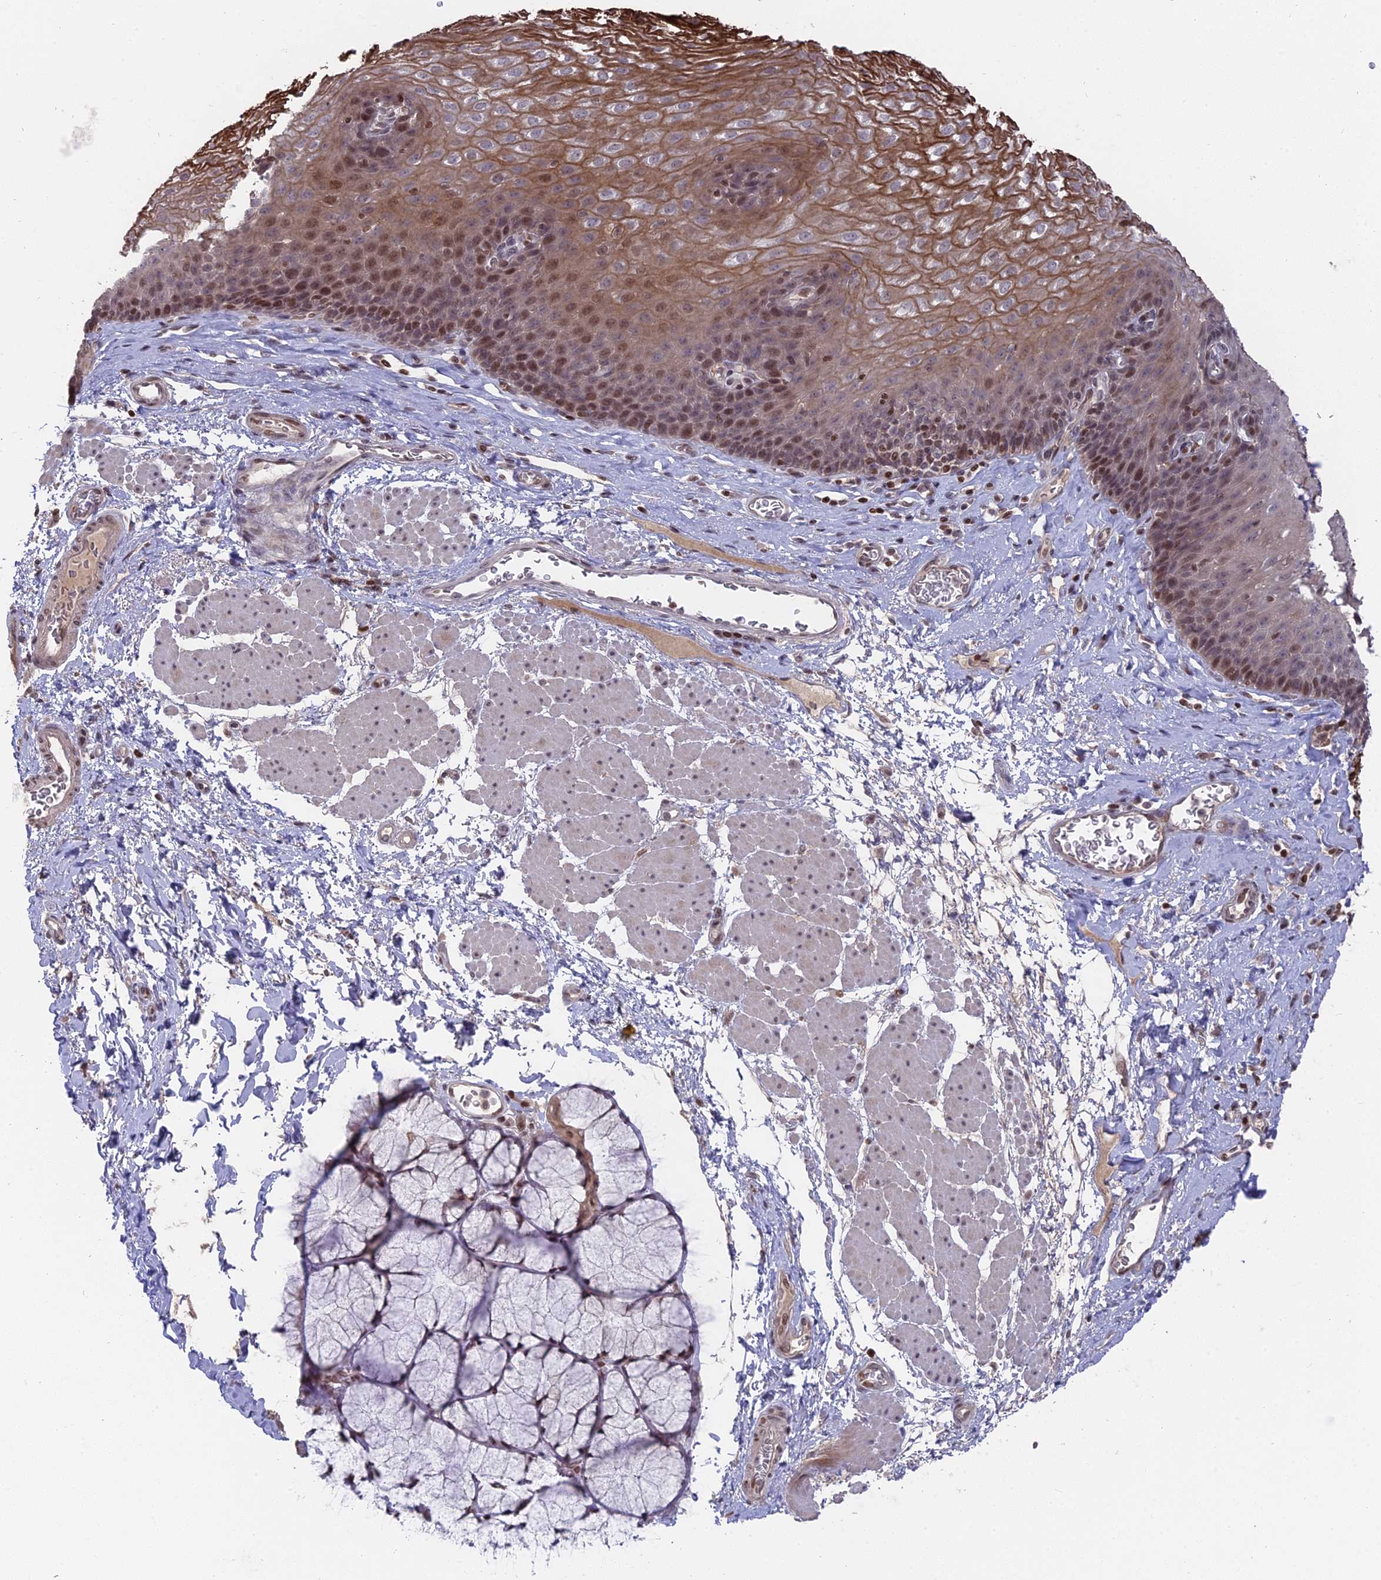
{"staining": {"intensity": "moderate", "quantity": "25%-75%", "location": "cytoplasmic/membranous,nuclear"}, "tissue": "esophagus", "cell_type": "Squamous epithelial cells", "image_type": "normal", "snomed": [{"axis": "morphology", "description": "Normal tissue, NOS"}, {"axis": "topography", "description": "Esophagus"}], "caption": "Benign esophagus was stained to show a protein in brown. There is medium levels of moderate cytoplasmic/membranous,nuclear positivity in approximately 25%-75% of squamous epithelial cells. (DAB (3,3'-diaminobenzidine) = brown stain, brightfield microscopy at high magnification).", "gene": "NR1H3", "patient": {"sex": "female", "age": 66}}